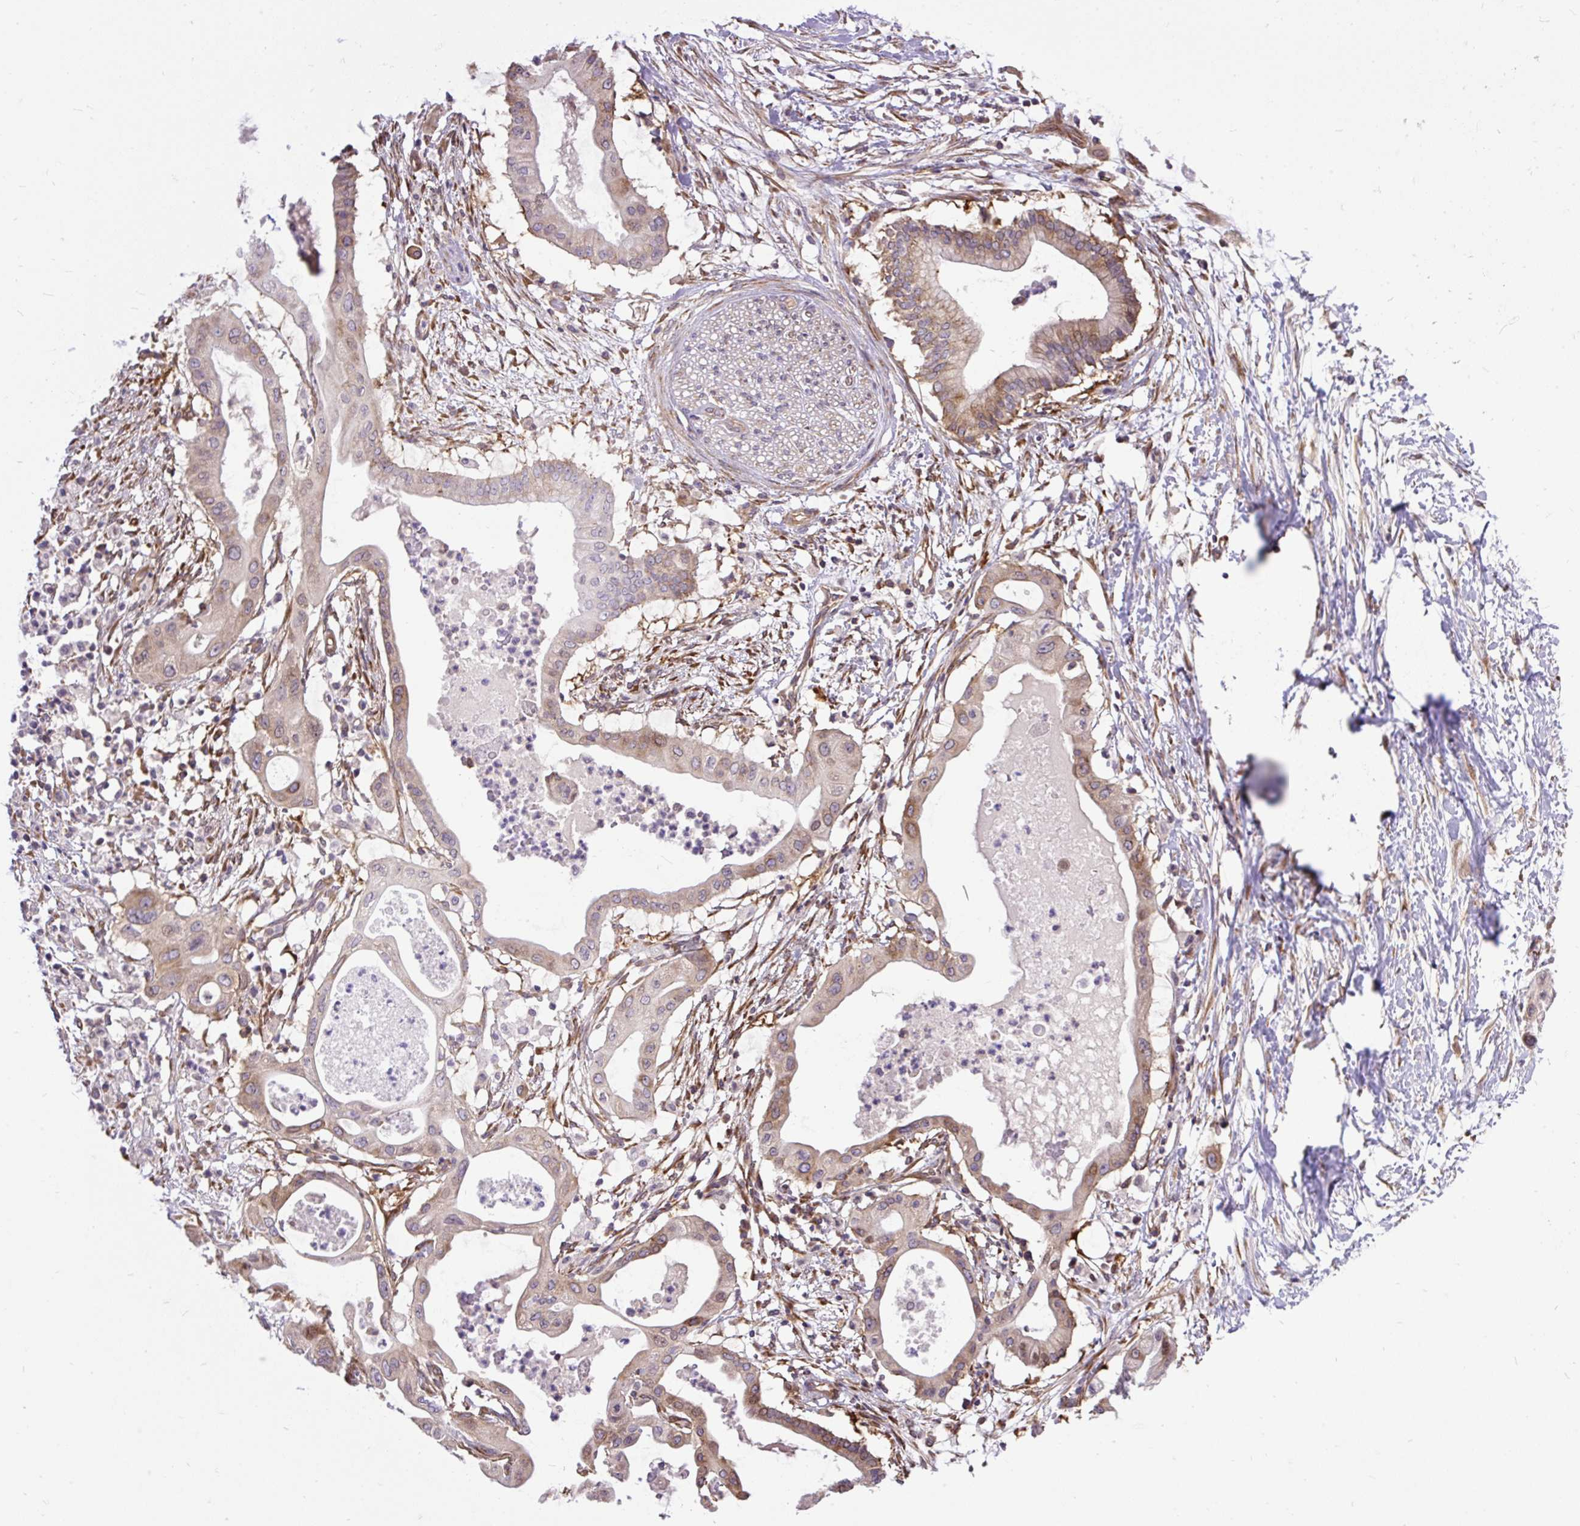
{"staining": {"intensity": "moderate", "quantity": "<25%", "location": "cytoplasmic/membranous"}, "tissue": "pancreatic cancer", "cell_type": "Tumor cells", "image_type": "cancer", "snomed": [{"axis": "morphology", "description": "Adenocarcinoma, NOS"}, {"axis": "topography", "description": "Pancreas"}], "caption": "Pancreatic adenocarcinoma stained with IHC reveals moderate cytoplasmic/membranous expression in about <25% of tumor cells. The staining was performed using DAB (3,3'-diaminobenzidine), with brown indicating positive protein expression. Nuclei are stained blue with hematoxylin.", "gene": "TRIM17", "patient": {"sex": "male", "age": 68}}